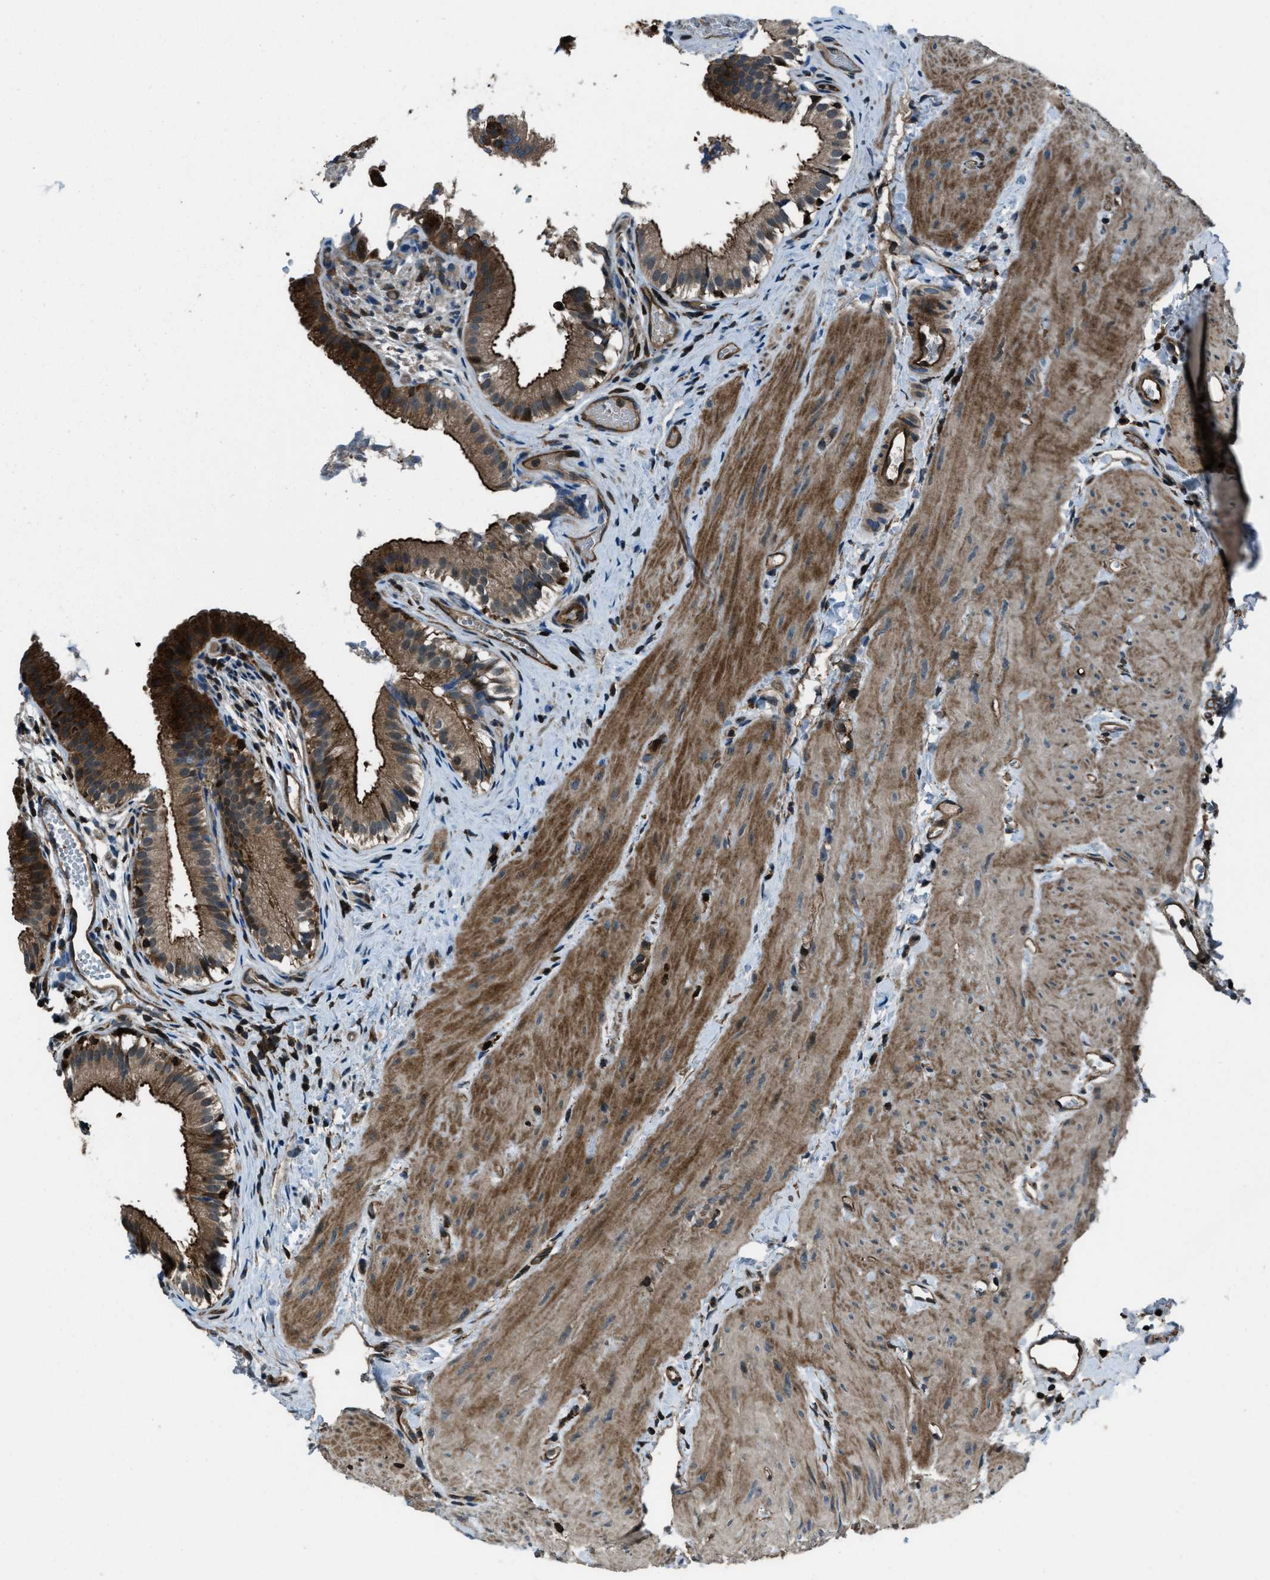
{"staining": {"intensity": "strong", "quantity": ">75%", "location": "cytoplasmic/membranous,nuclear"}, "tissue": "gallbladder", "cell_type": "Glandular cells", "image_type": "normal", "snomed": [{"axis": "morphology", "description": "Normal tissue, NOS"}, {"axis": "topography", "description": "Gallbladder"}], "caption": "A high-resolution micrograph shows immunohistochemistry staining of benign gallbladder, which displays strong cytoplasmic/membranous,nuclear positivity in about >75% of glandular cells.", "gene": "SNX30", "patient": {"sex": "female", "age": 26}}